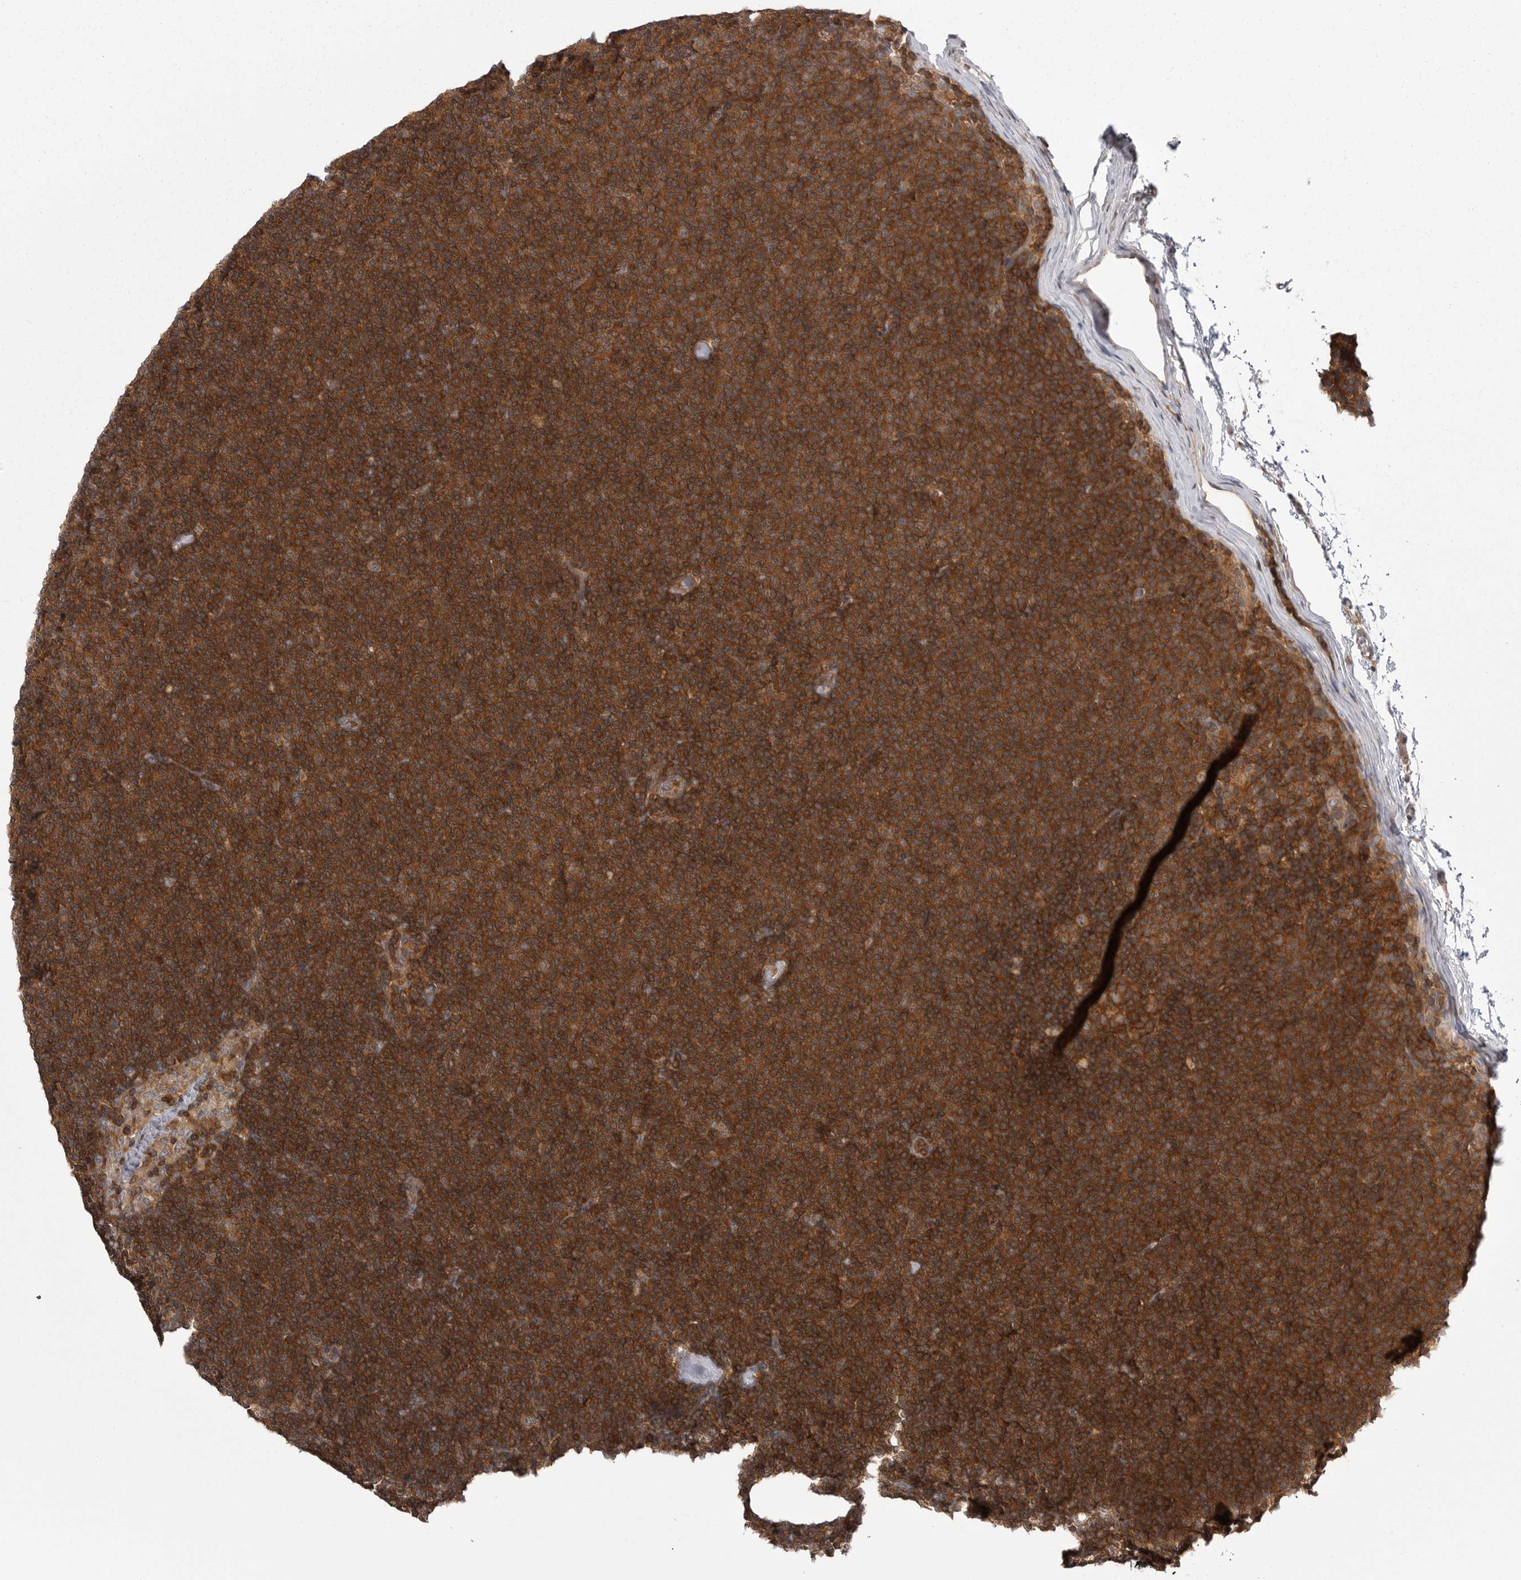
{"staining": {"intensity": "strong", "quantity": ">75%", "location": "cytoplasmic/membranous"}, "tissue": "lymphoma", "cell_type": "Tumor cells", "image_type": "cancer", "snomed": [{"axis": "morphology", "description": "Malignant lymphoma, non-Hodgkin's type, Low grade"}, {"axis": "topography", "description": "Lymph node"}], "caption": "High-power microscopy captured an immunohistochemistry micrograph of lymphoma, revealing strong cytoplasmic/membranous staining in approximately >75% of tumor cells. The staining is performed using DAB (3,3'-diaminobenzidine) brown chromogen to label protein expression. The nuclei are counter-stained blue using hematoxylin.", "gene": "STK24", "patient": {"sex": "female", "age": 53}}